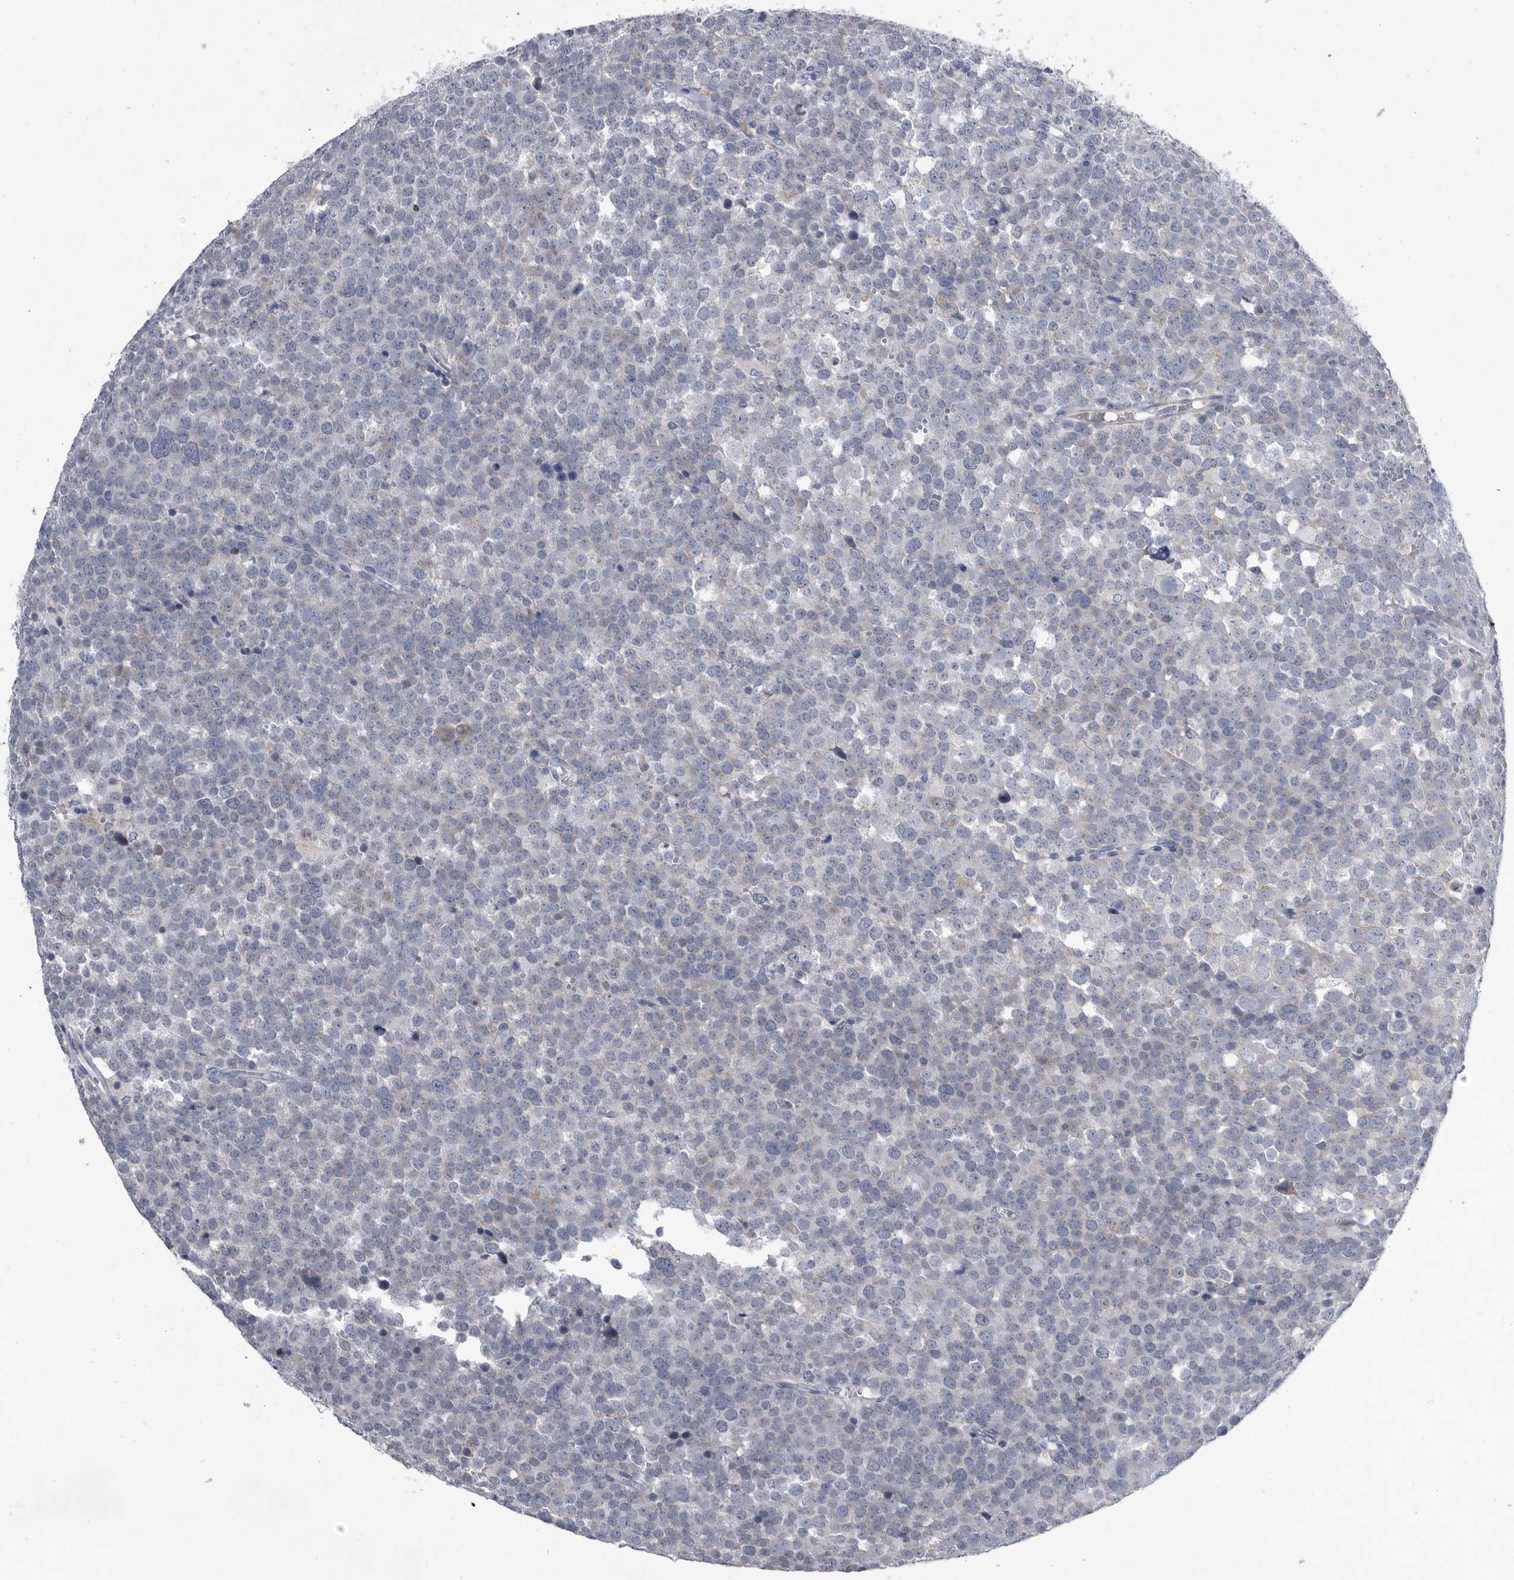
{"staining": {"intensity": "negative", "quantity": "none", "location": "none"}, "tissue": "testis cancer", "cell_type": "Tumor cells", "image_type": "cancer", "snomed": [{"axis": "morphology", "description": "Seminoma, NOS"}, {"axis": "topography", "description": "Testis"}], "caption": "Tumor cells are negative for protein expression in human seminoma (testis).", "gene": "BTBD6", "patient": {"sex": "male", "age": 71}}